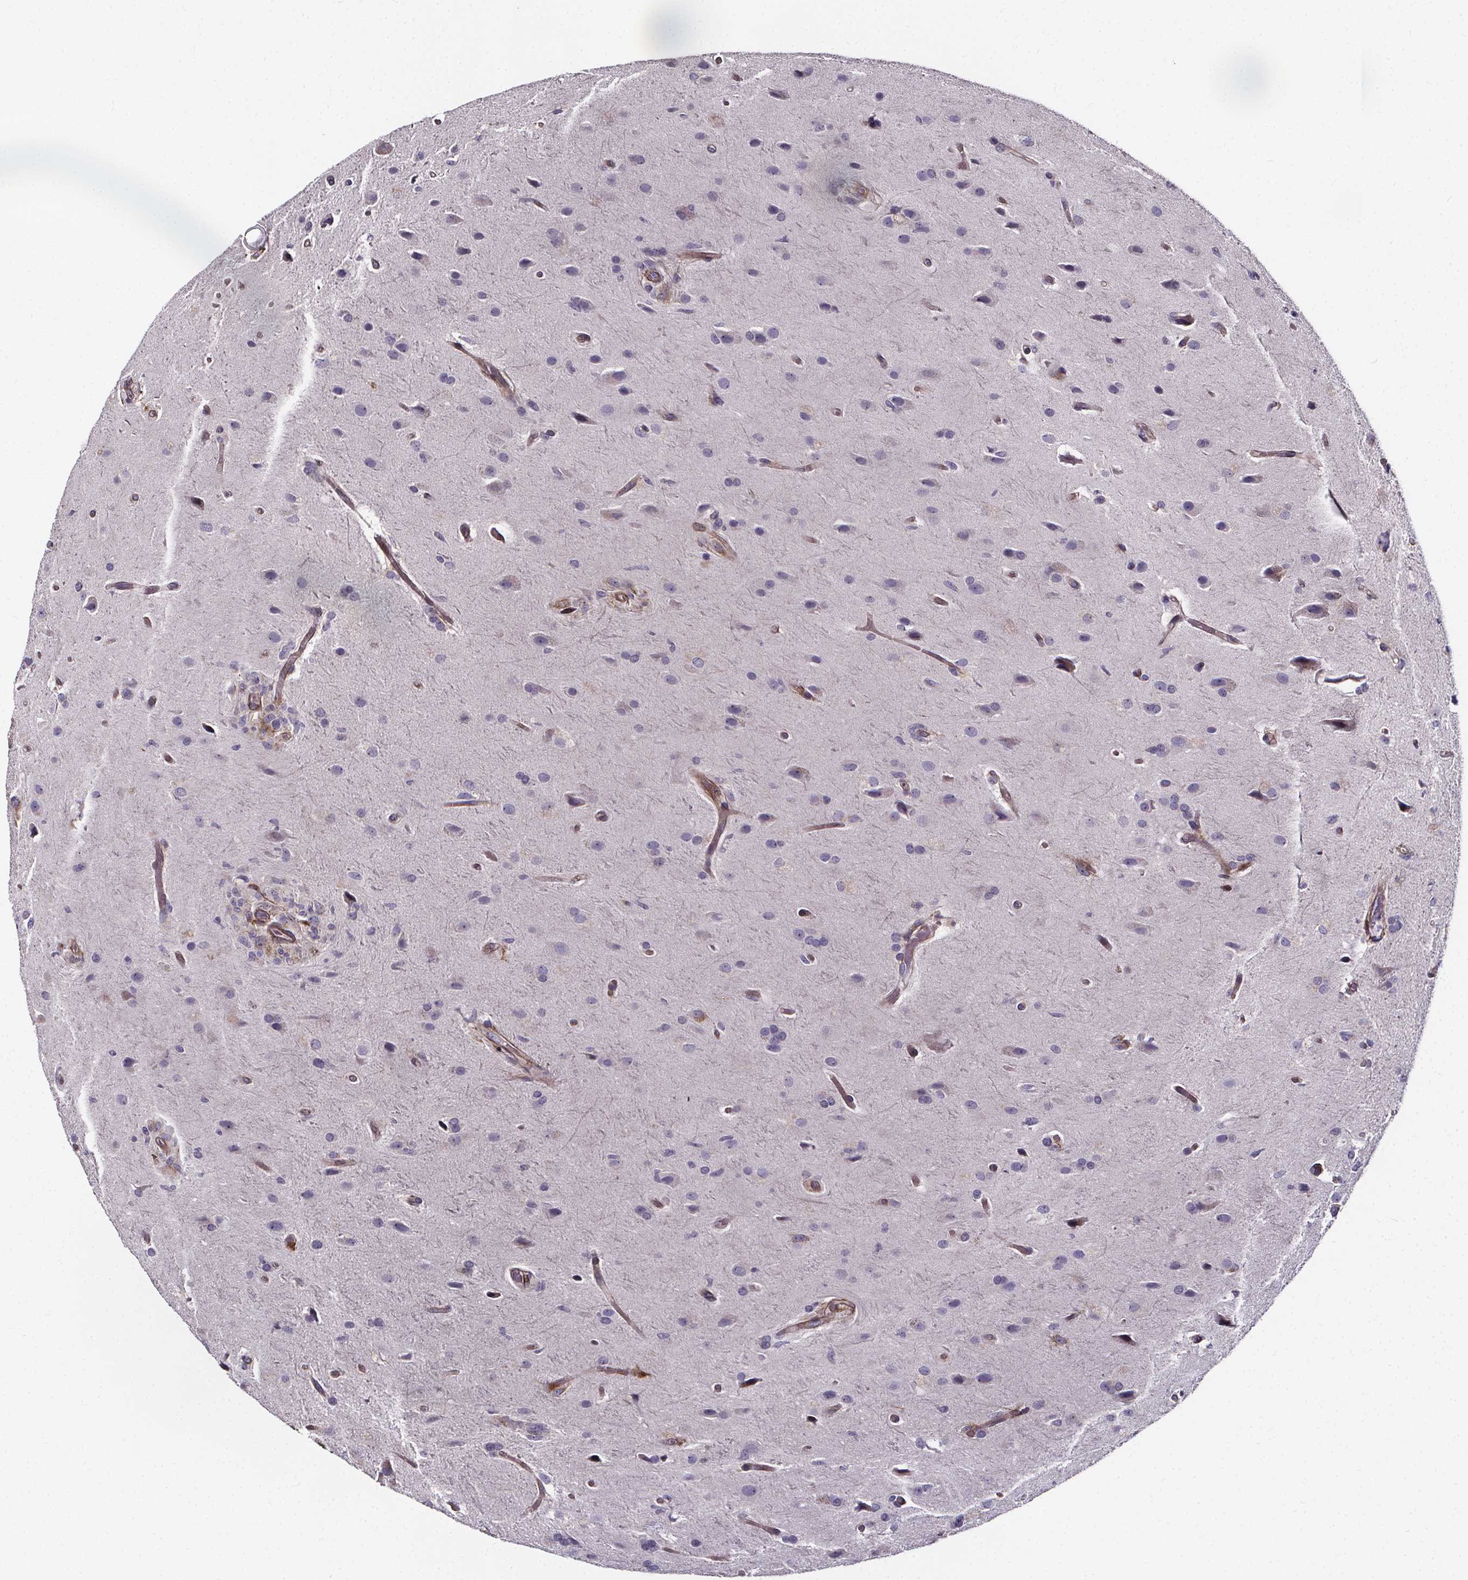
{"staining": {"intensity": "negative", "quantity": "none", "location": "none"}, "tissue": "glioma", "cell_type": "Tumor cells", "image_type": "cancer", "snomed": [{"axis": "morphology", "description": "Glioma, malignant, High grade"}, {"axis": "topography", "description": "Brain"}], "caption": "A micrograph of high-grade glioma (malignant) stained for a protein reveals no brown staining in tumor cells.", "gene": "AEBP1", "patient": {"sex": "male", "age": 68}}